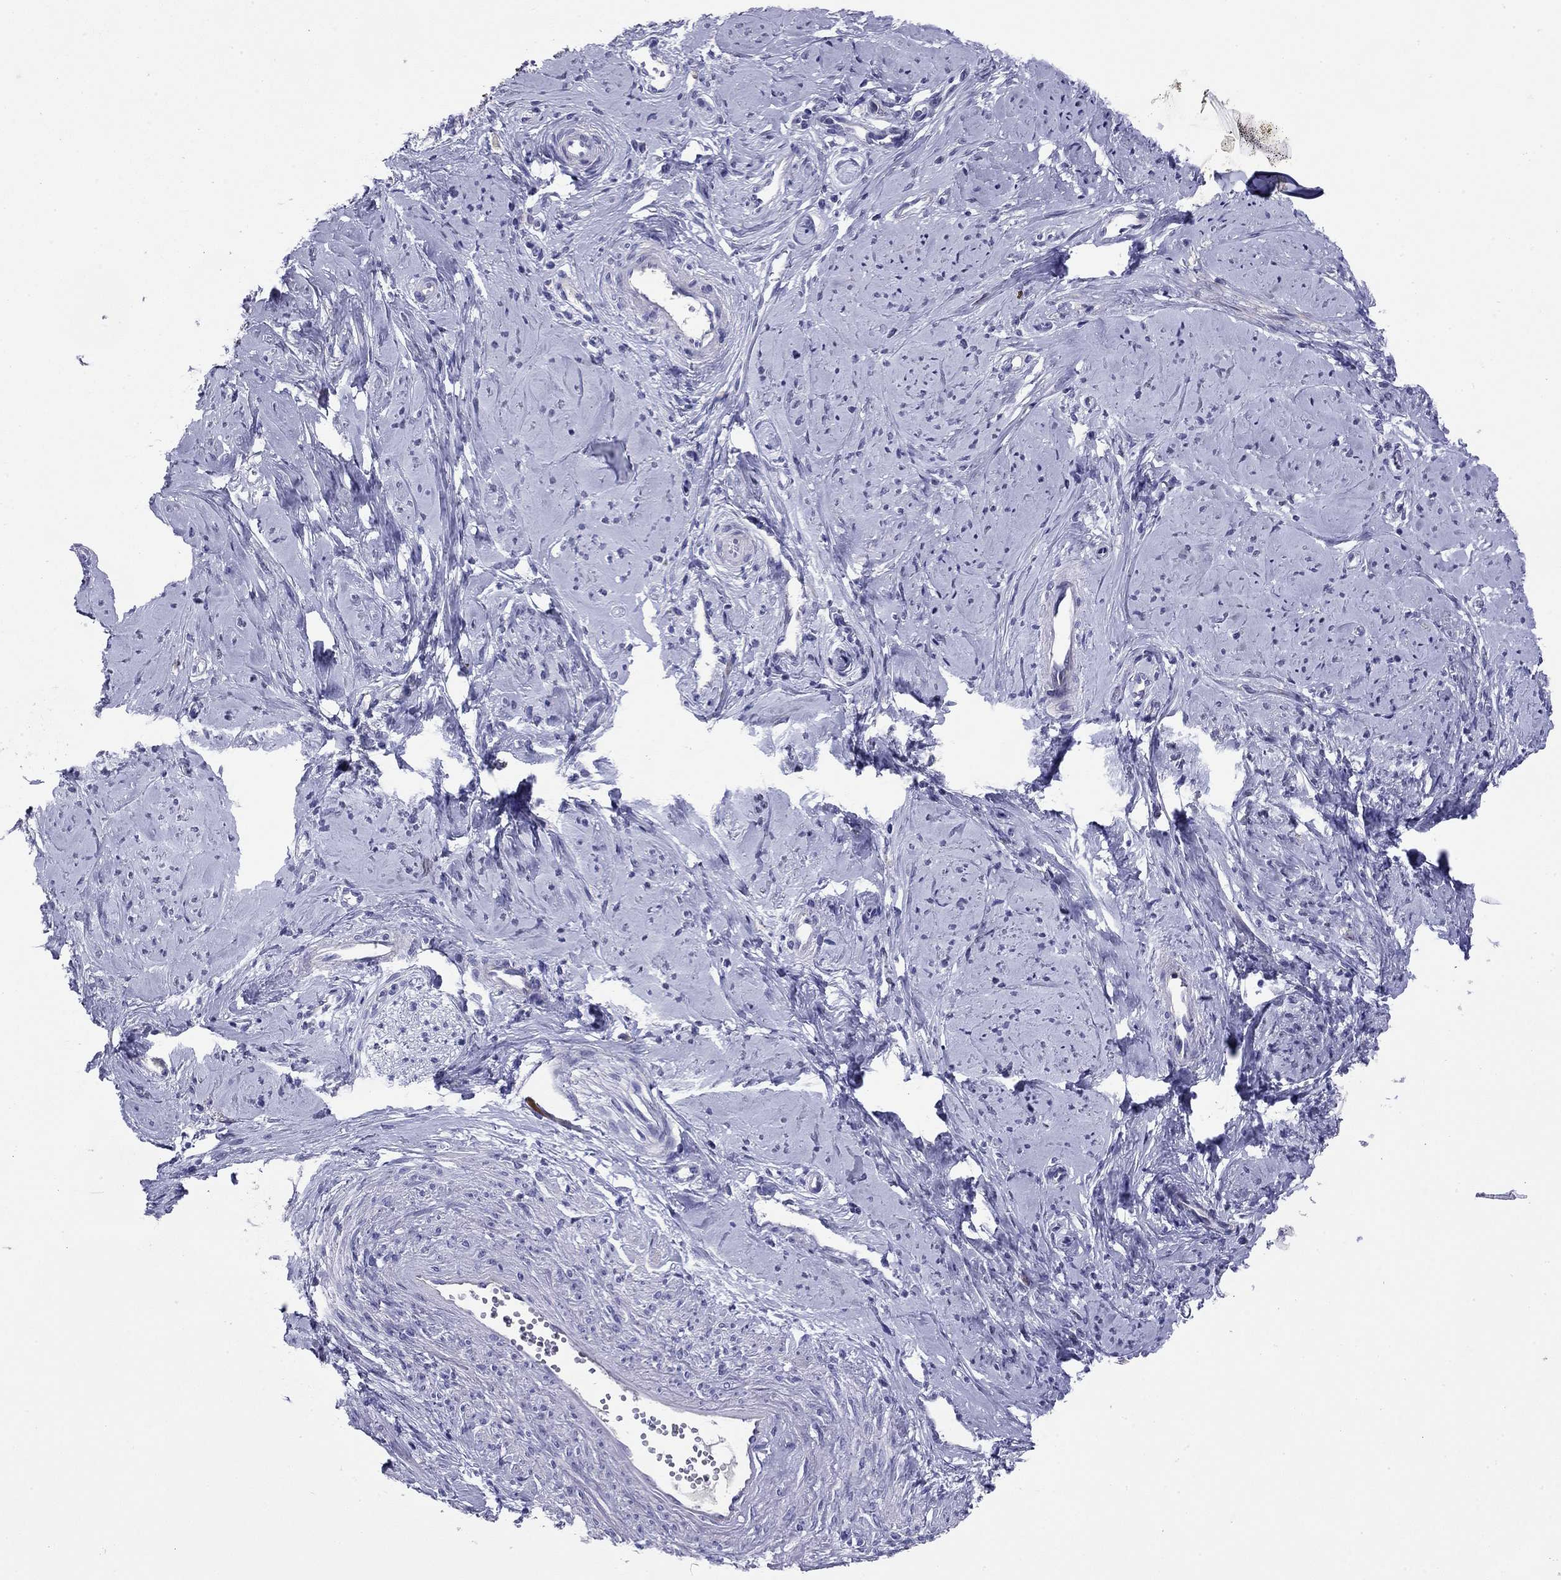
{"staining": {"intensity": "moderate", "quantity": "25%-75%", "location": "cytoplasmic/membranous"}, "tissue": "smooth muscle", "cell_type": "Smooth muscle cells", "image_type": "normal", "snomed": [{"axis": "morphology", "description": "Normal tissue, NOS"}, {"axis": "topography", "description": "Smooth muscle"}], "caption": "The micrograph reveals staining of benign smooth muscle, revealing moderate cytoplasmic/membranous protein staining (brown color) within smooth muscle cells.", "gene": "CMYA5", "patient": {"sex": "female", "age": 48}}